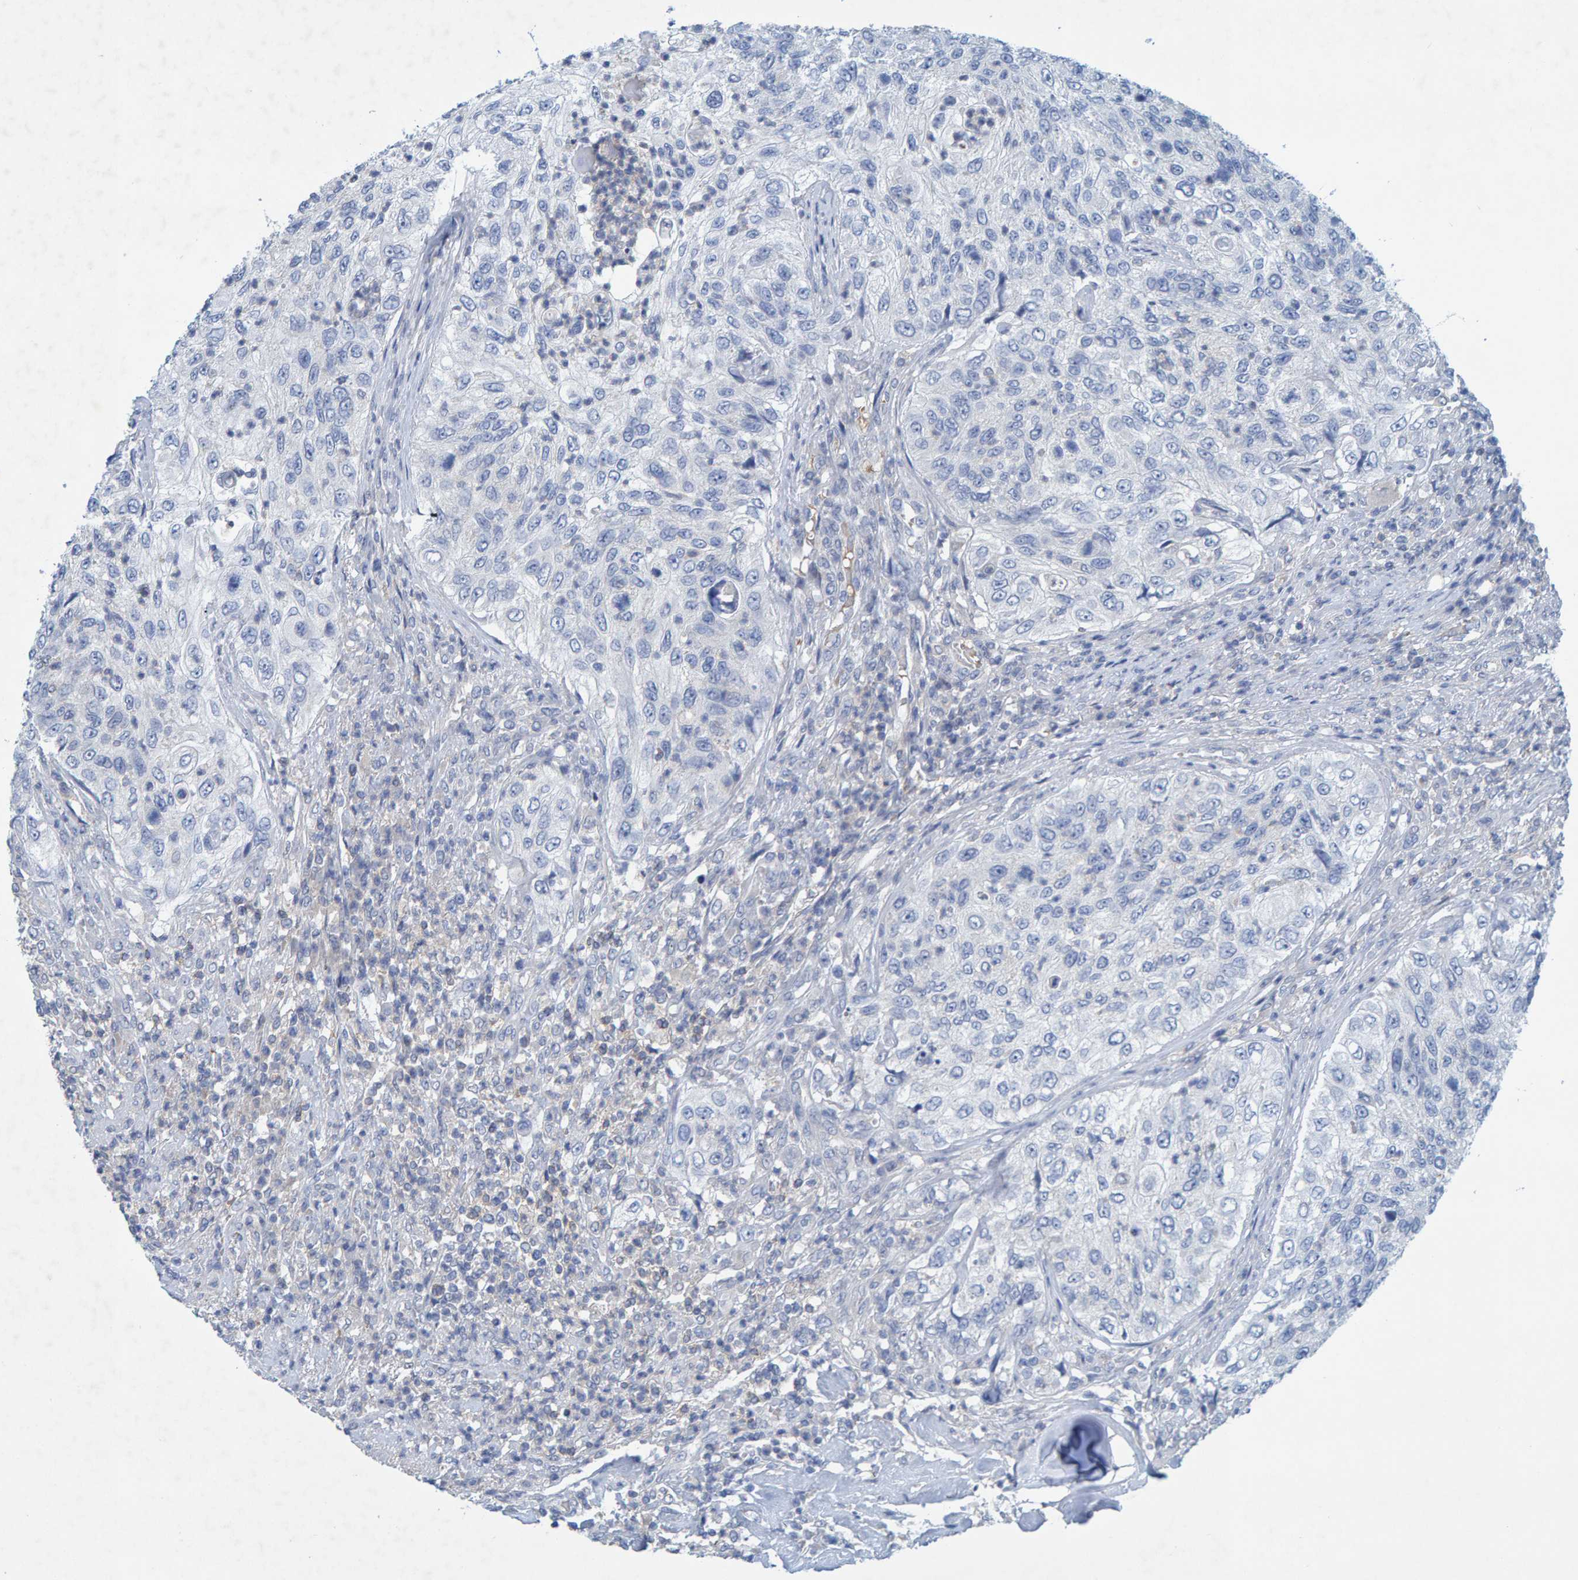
{"staining": {"intensity": "negative", "quantity": "none", "location": "none"}, "tissue": "urothelial cancer", "cell_type": "Tumor cells", "image_type": "cancer", "snomed": [{"axis": "morphology", "description": "Urothelial carcinoma, High grade"}, {"axis": "topography", "description": "Urinary bladder"}], "caption": "Photomicrograph shows no protein positivity in tumor cells of urothelial cancer tissue.", "gene": "ALAD", "patient": {"sex": "female", "age": 60}}